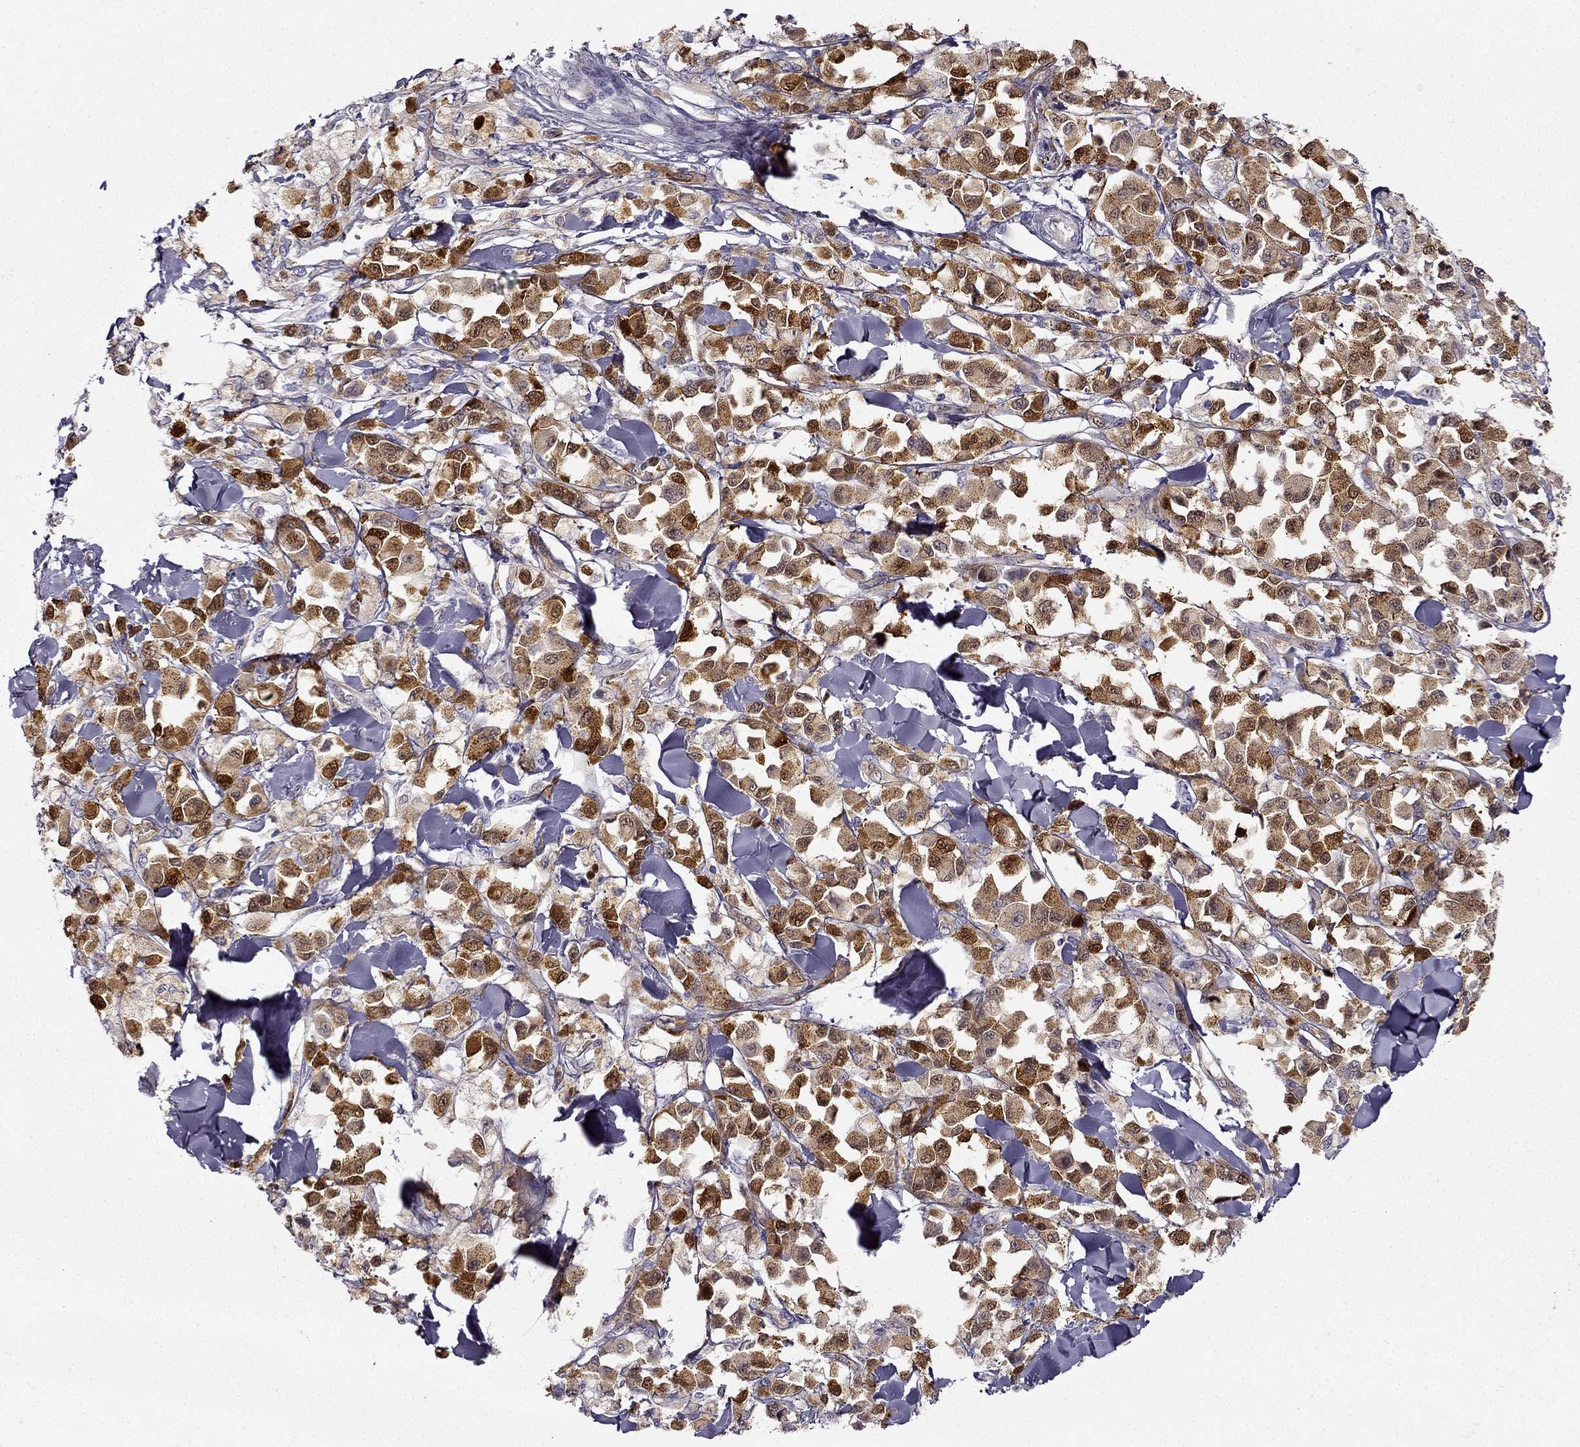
{"staining": {"intensity": "strong", "quantity": "25%-75%", "location": "cytoplasmic/membranous"}, "tissue": "melanoma", "cell_type": "Tumor cells", "image_type": "cancer", "snomed": [{"axis": "morphology", "description": "Malignant melanoma, NOS"}, {"axis": "topography", "description": "Skin"}], "caption": "Melanoma stained for a protein demonstrates strong cytoplasmic/membranous positivity in tumor cells.", "gene": "NQO1", "patient": {"sex": "female", "age": 58}}